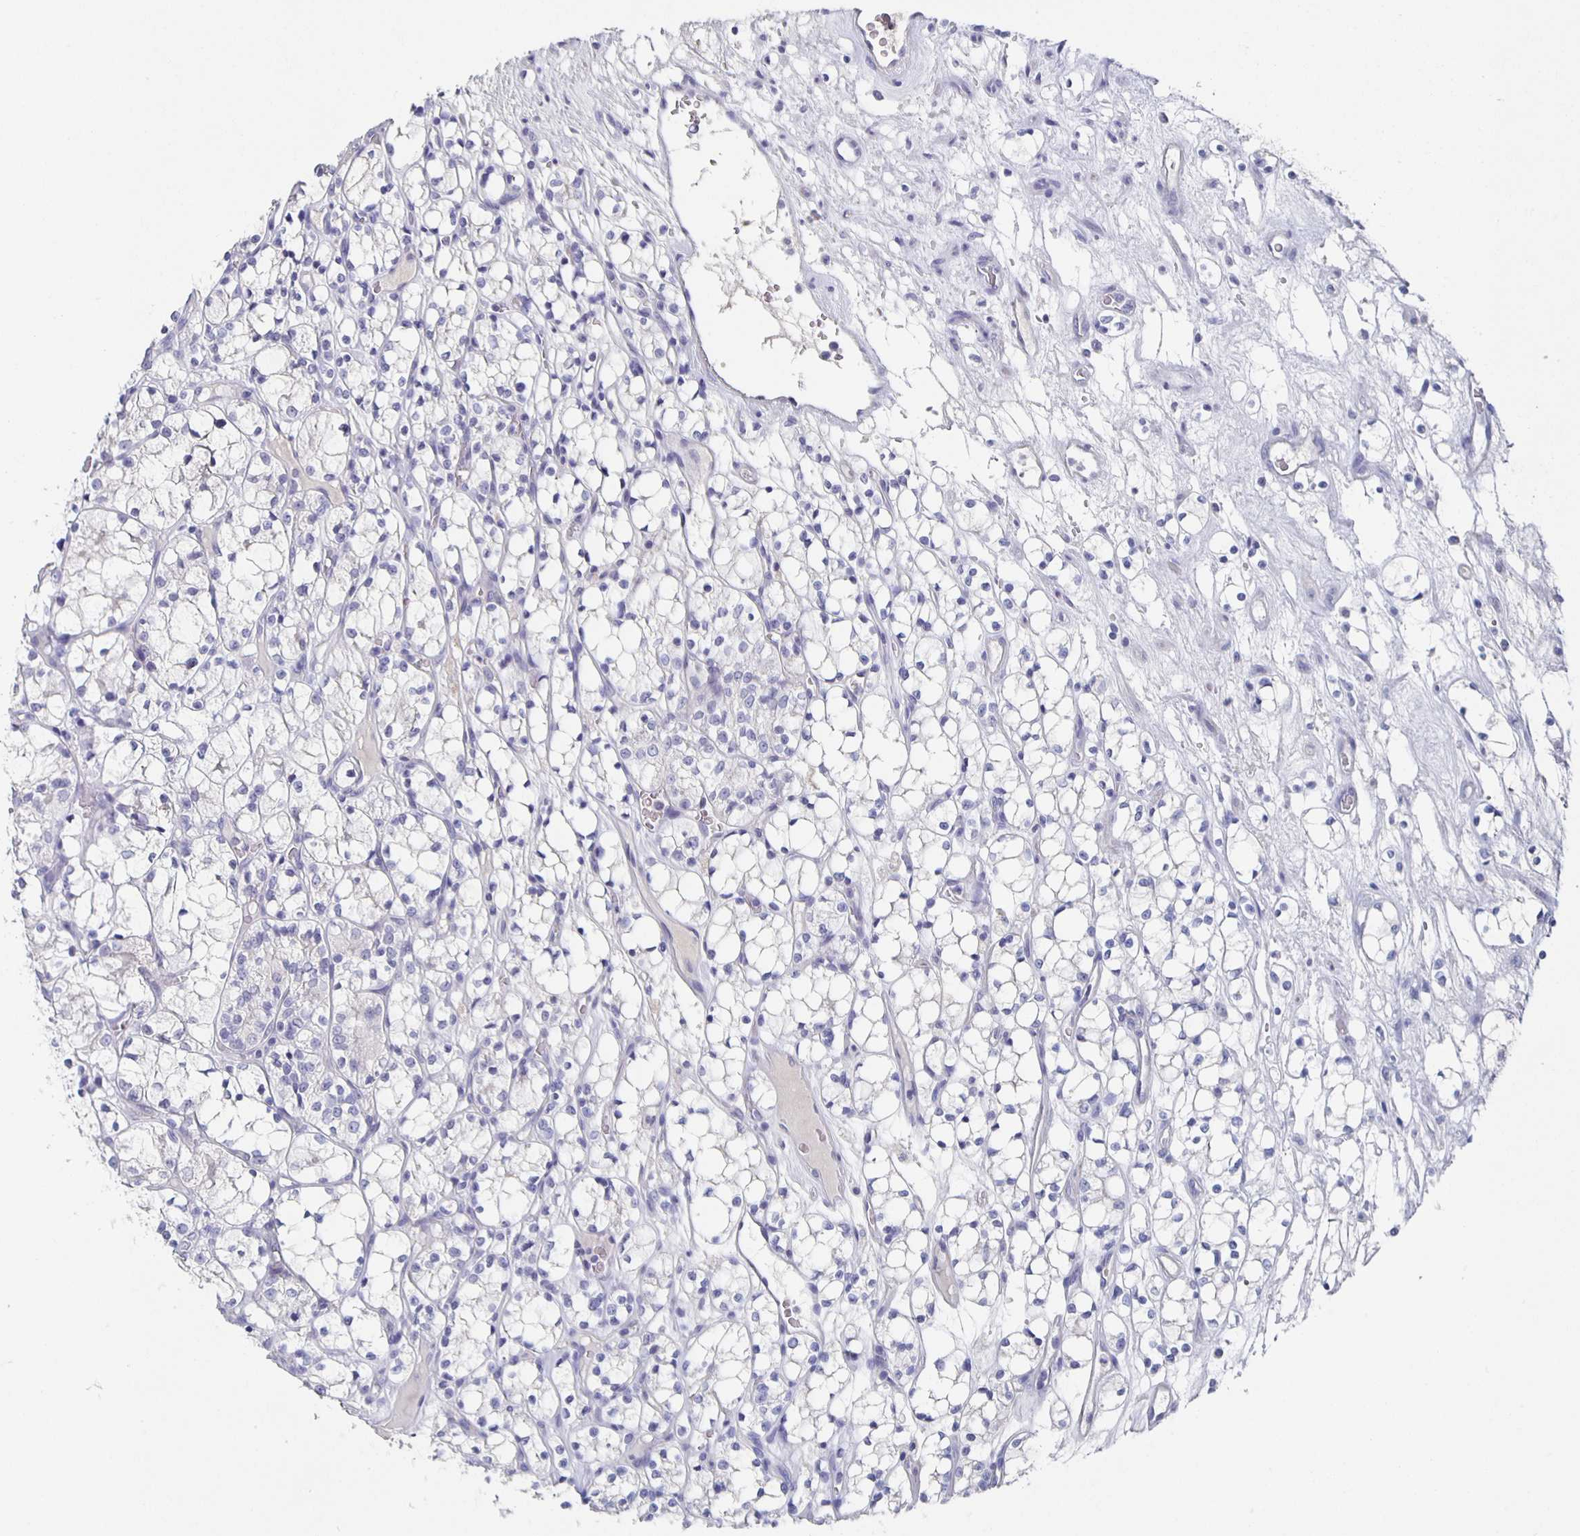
{"staining": {"intensity": "negative", "quantity": "none", "location": "none"}, "tissue": "renal cancer", "cell_type": "Tumor cells", "image_type": "cancer", "snomed": [{"axis": "morphology", "description": "Adenocarcinoma, NOS"}, {"axis": "topography", "description": "Kidney"}], "caption": "The immunohistochemistry (IHC) micrograph has no significant staining in tumor cells of adenocarcinoma (renal) tissue.", "gene": "CACNA2D2", "patient": {"sex": "female", "age": 69}}